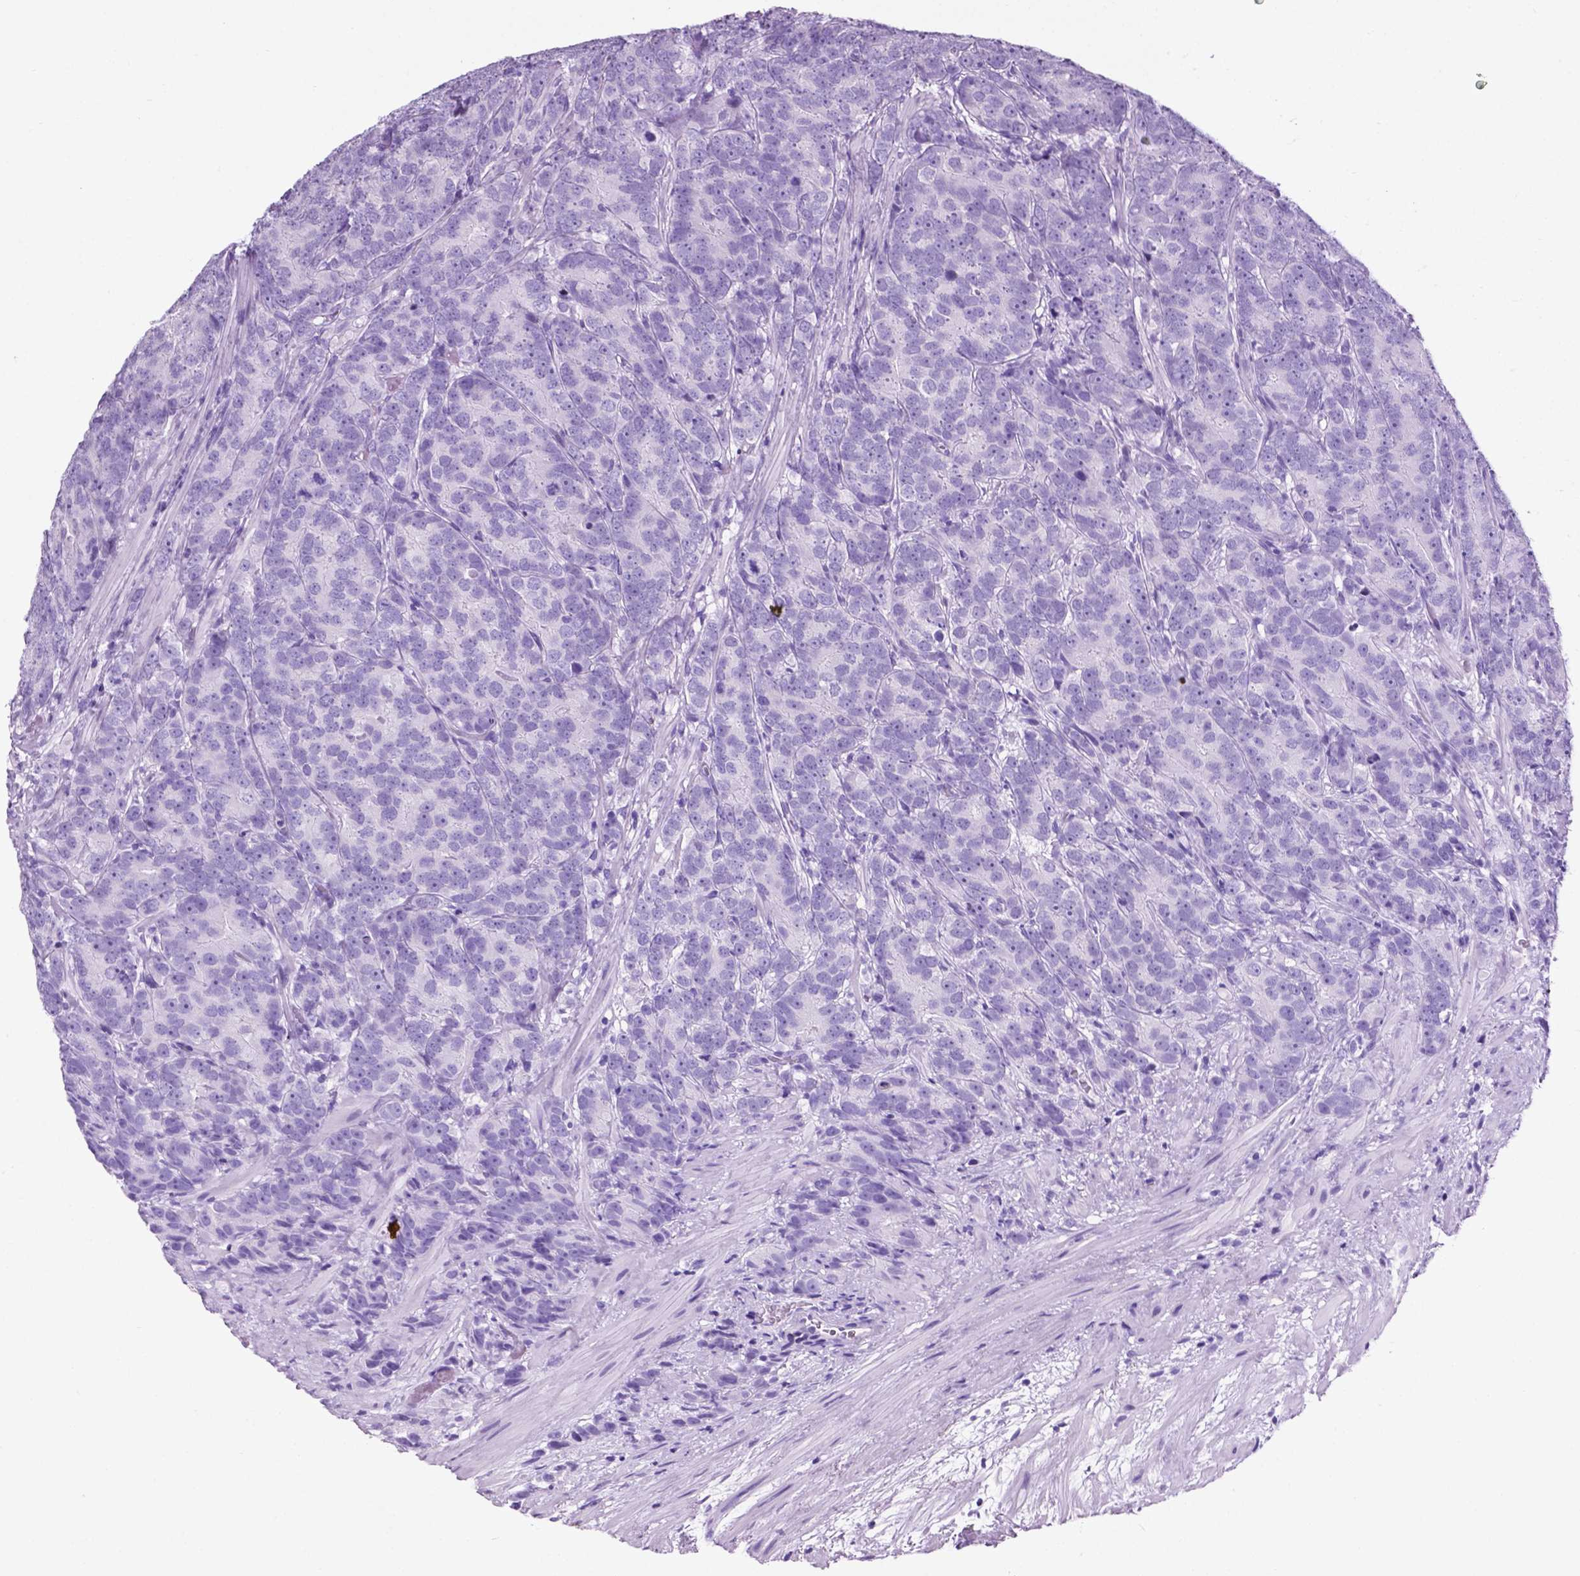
{"staining": {"intensity": "negative", "quantity": "none", "location": "none"}, "tissue": "prostate cancer", "cell_type": "Tumor cells", "image_type": "cancer", "snomed": [{"axis": "morphology", "description": "Adenocarcinoma, High grade"}, {"axis": "topography", "description": "Prostate"}], "caption": "Human high-grade adenocarcinoma (prostate) stained for a protein using immunohistochemistry exhibits no positivity in tumor cells.", "gene": "C17orf107", "patient": {"sex": "male", "age": 90}}